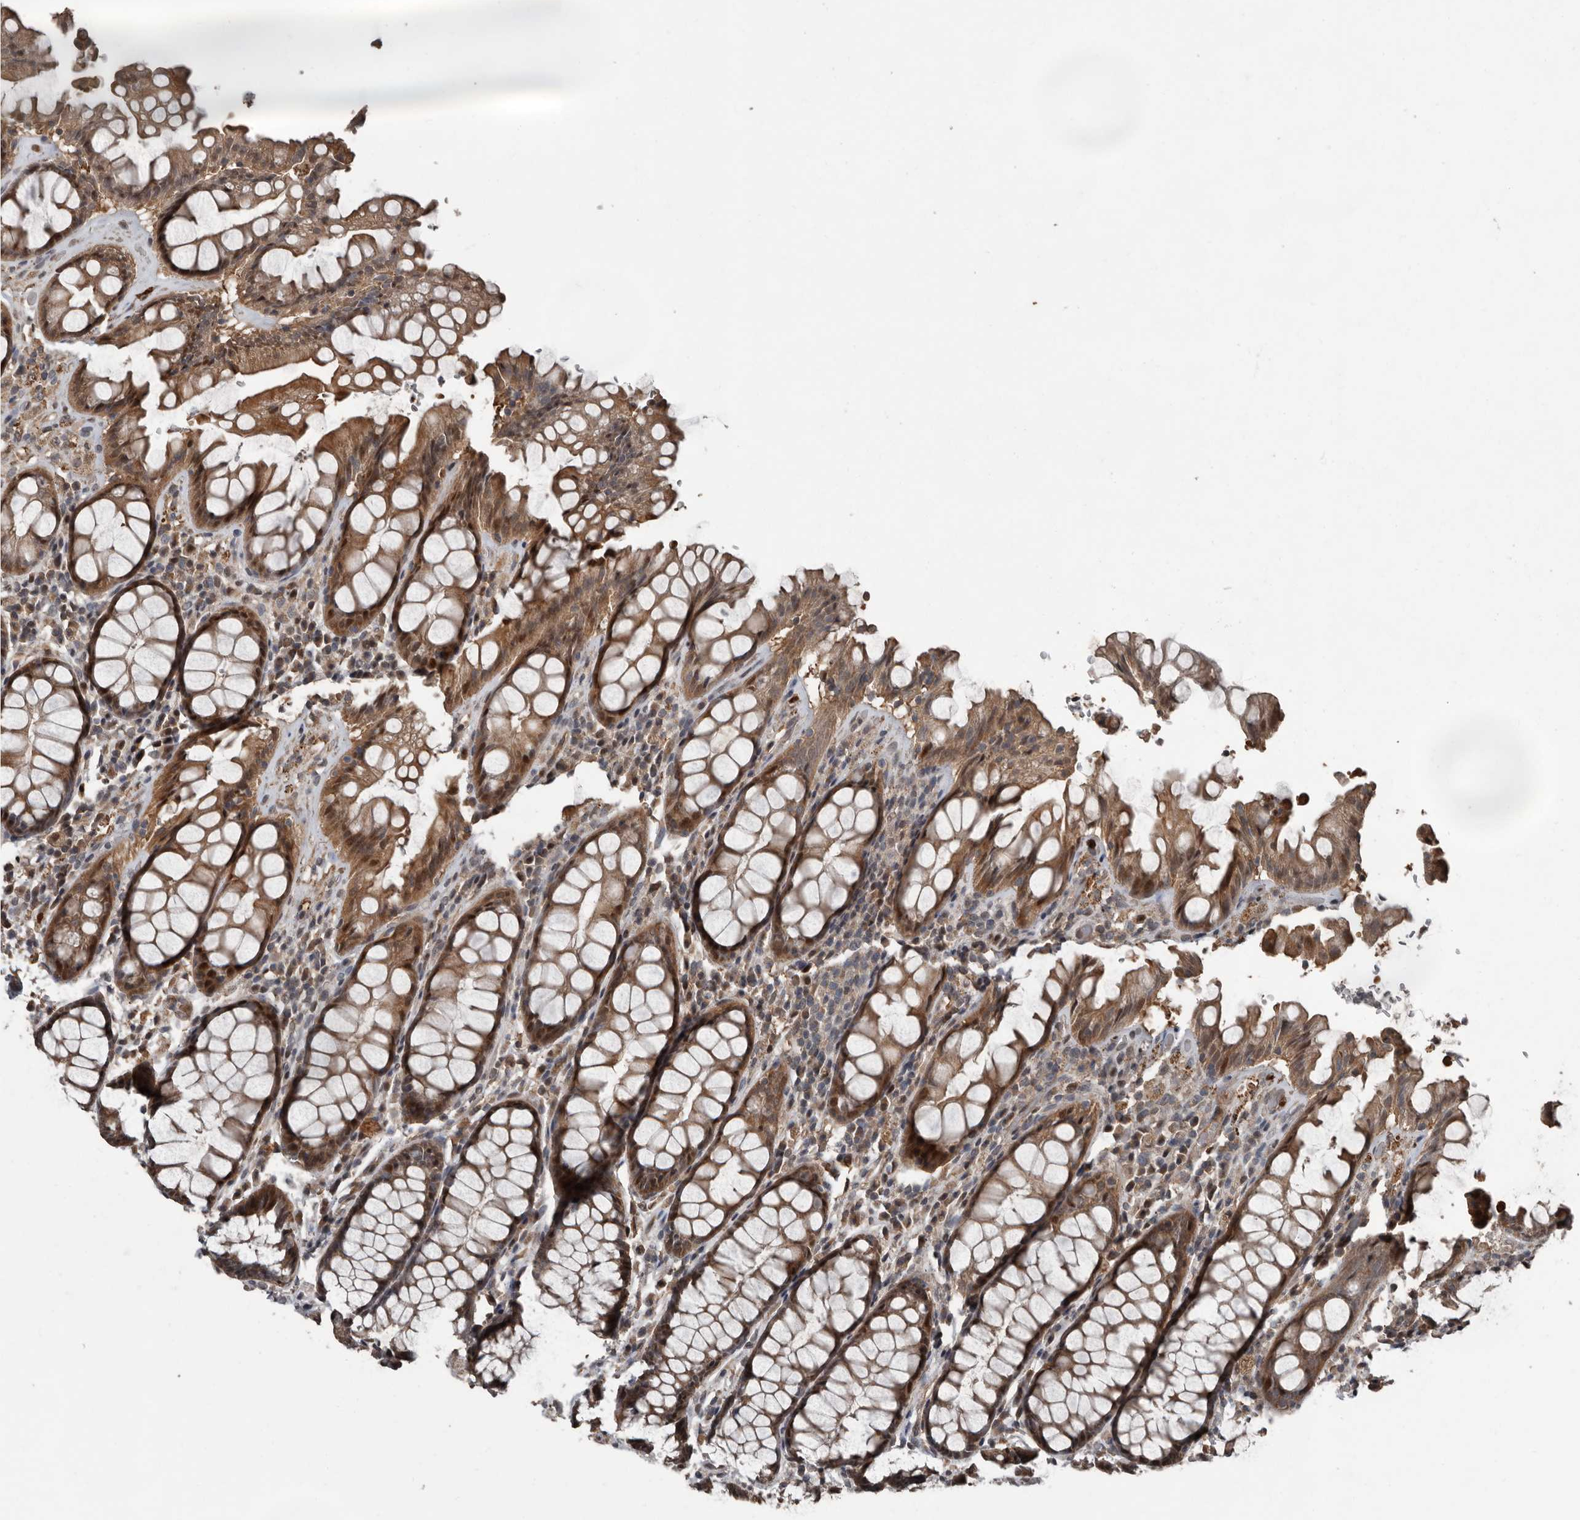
{"staining": {"intensity": "moderate", "quantity": ">75%", "location": "cytoplasmic/membranous,nuclear"}, "tissue": "rectum", "cell_type": "Glandular cells", "image_type": "normal", "snomed": [{"axis": "morphology", "description": "Normal tissue, NOS"}, {"axis": "topography", "description": "Rectum"}], "caption": "This micrograph shows normal rectum stained with immunohistochemistry (IHC) to label a protein in brown. The cytoplasmic/membranous,nuclear of glandular cells show moderate positivity for the protein. Nuclei are counter-stained blue.", "gene": "FSBP", "patient": {"sex": "male", "age": 64}}